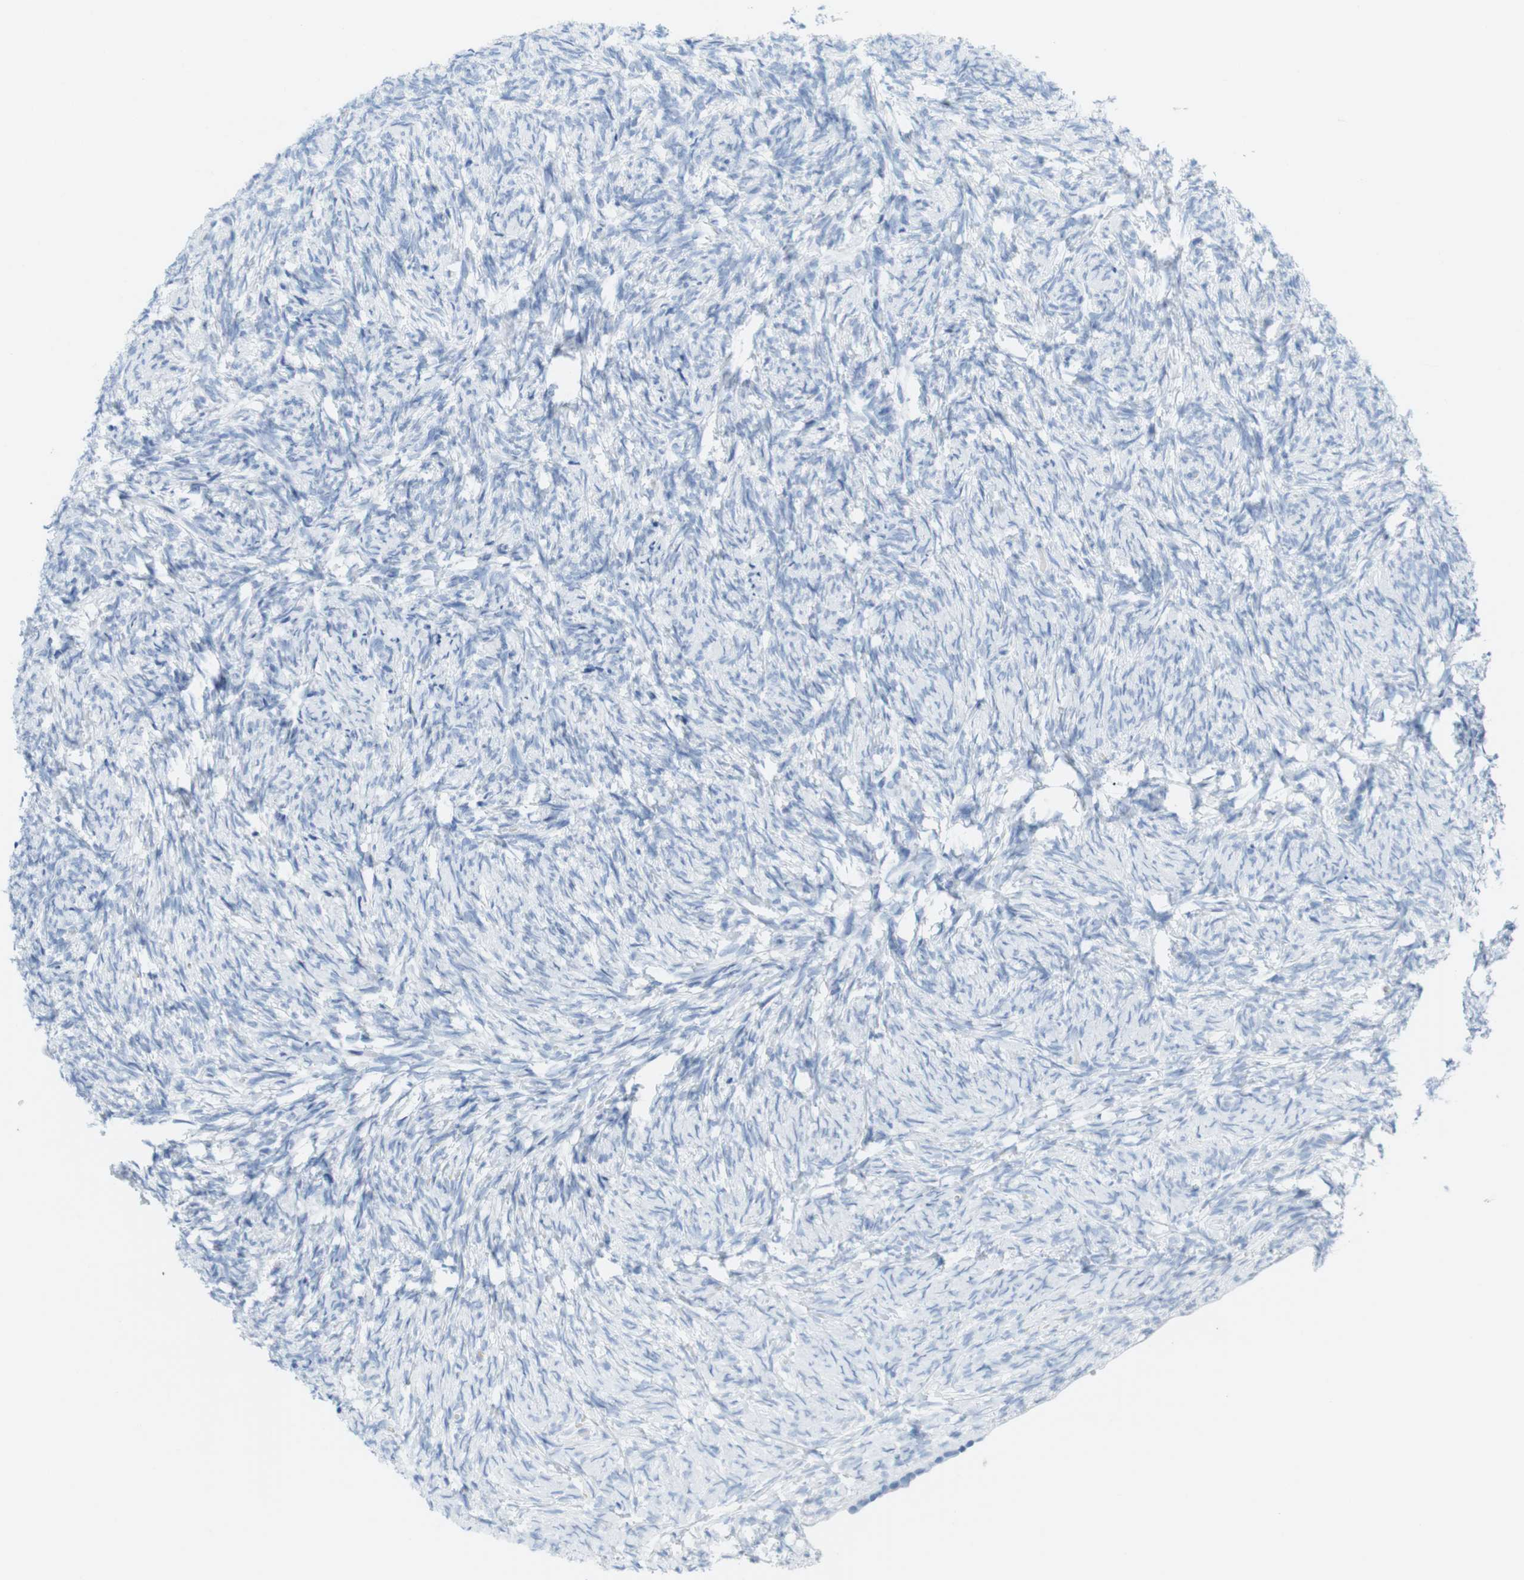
{"staining": {"intensity": "negative", "quantity": "none", "location": "none"}, "tissue": "ovary", "cell_type": "Ovarian stroma cells", "image_type": "normal", "snomed": [{"axis": "morphology", "description": "Normal tissue, NOS"}, {"axis": "topography", "description": "Ovary"}], "caption": "A high-resolution micrograph shows immunohistochemistry staining of unremarkable ovary, which shows no significant expression in ovarian stroma cells. (DAB immunohistochemistry, high magnification).", "gene": "TNNT2", "patient": {"sex": "female", "age": 60}}